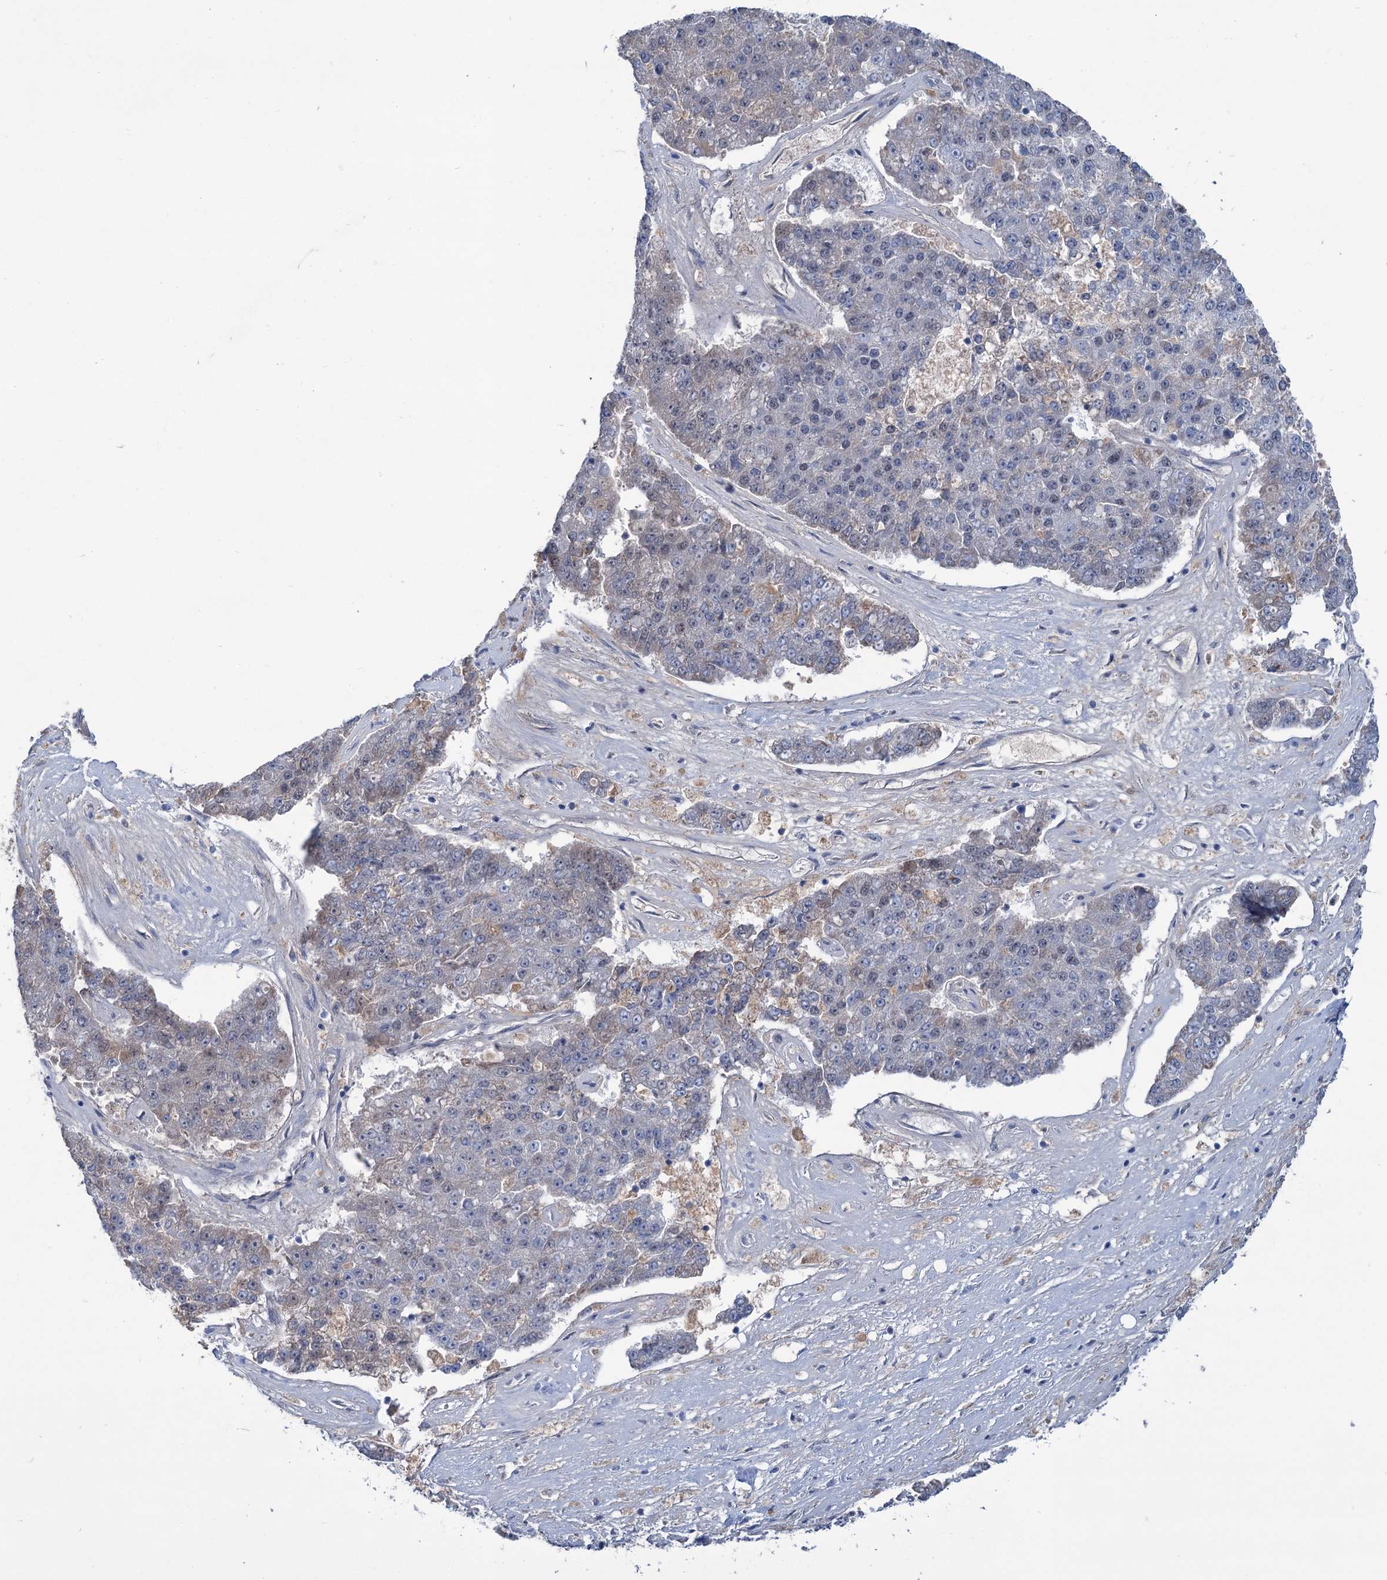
{"staining": {"intensity": "negative", "quantity": "none", "location": "none"}, "tissue": "pancreatic cancer", "cell_type": "Tumor cells", "image_type": "cancer", "snomed": [{"axis": "morphology", "description": "Adenocarcinoma, NOS"}, {"axis": "topography", "description": "Pancreas"}], "caption": "High magnification brightfield microscopy of pancreatic cancer stained with DAB (brown) and counterstained with hematoxylin (blue): tumor cells show no significant staining. The staining was performed using DAB (3,3'-diaminobenzidine) to visualize the protein expression in brown, while the nuclei were stained in blue with hematoxylin (Magnification: 20x).", "gene": "LPIN1", "patient": {"sex": "male", "age": 50}}